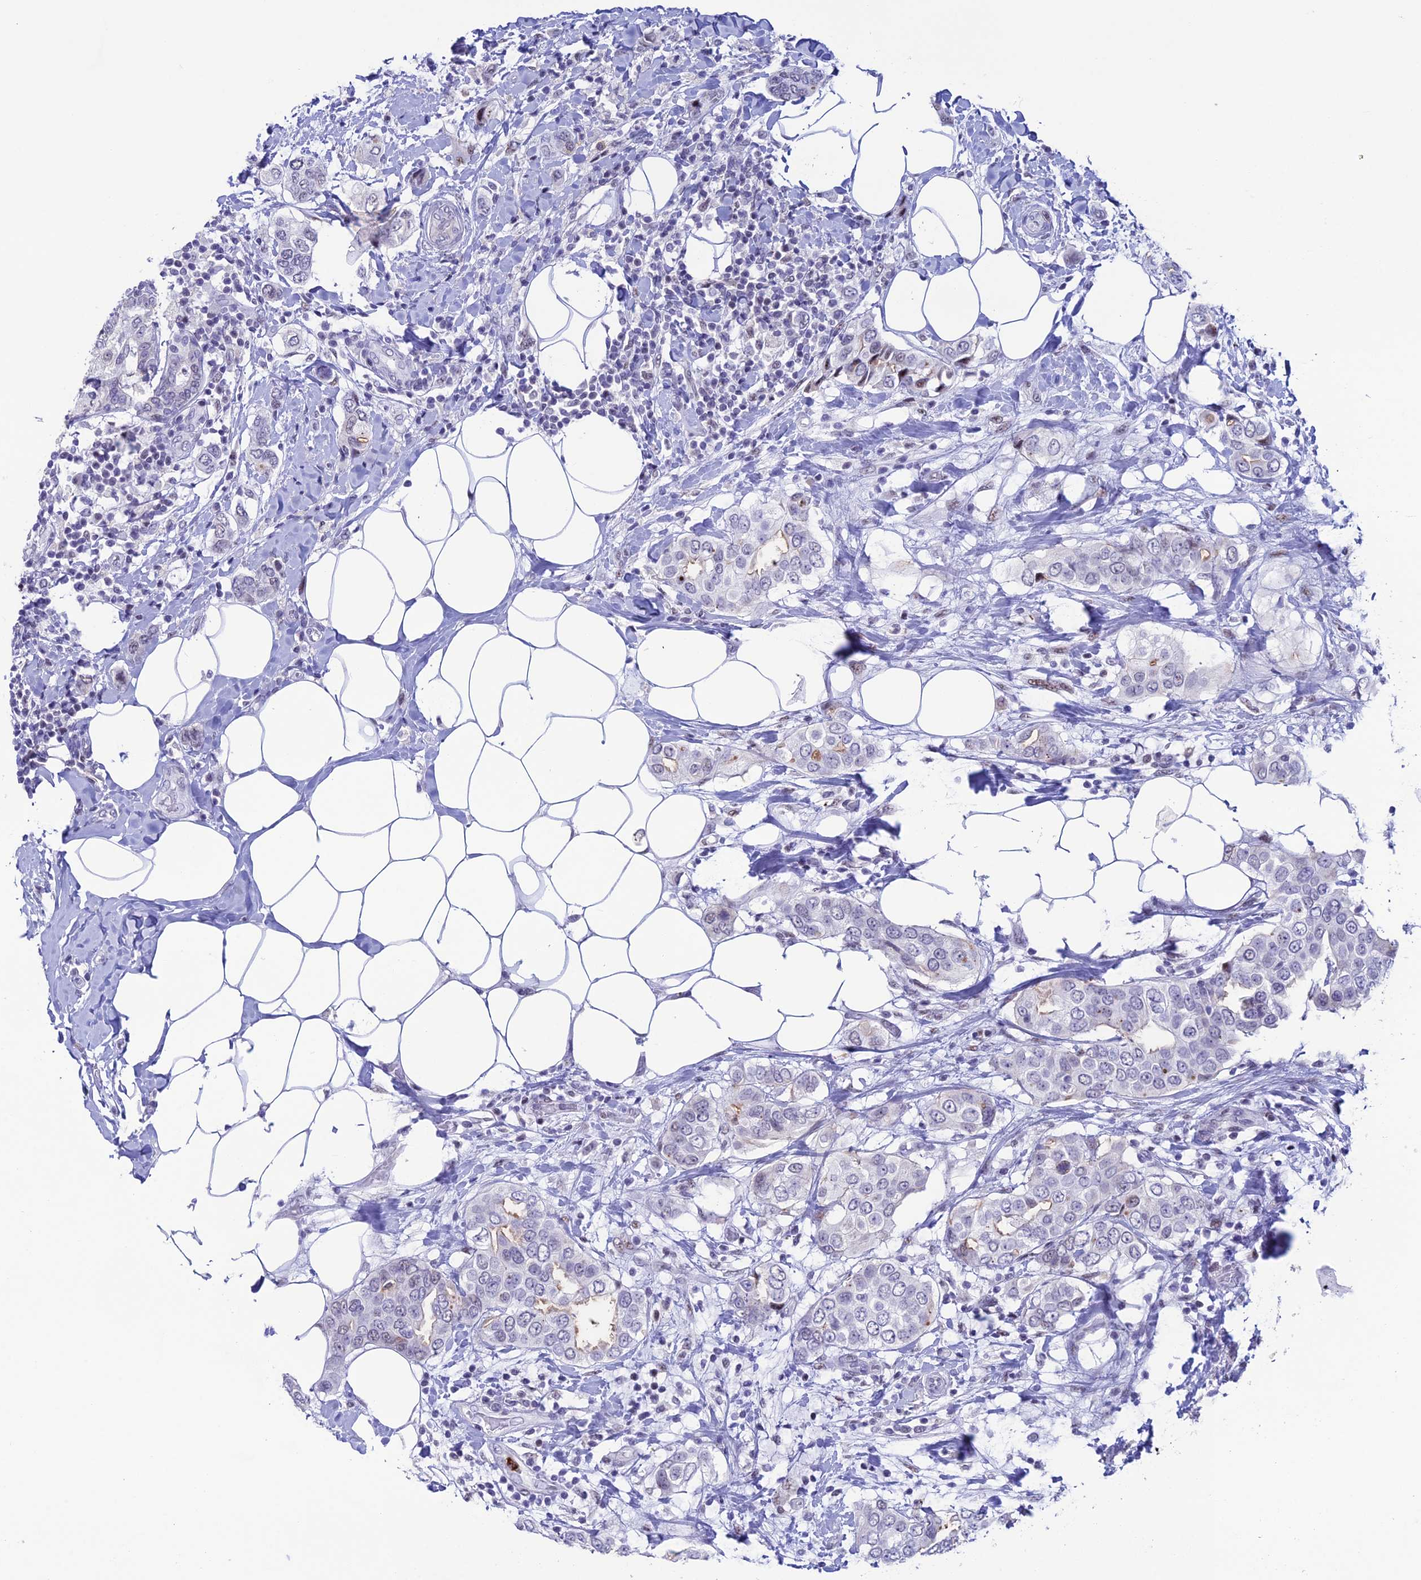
{"staining": {"intensity": "weak", "quantity": "<25%", "location": "cytoplasmic/membranous"}, "tissue": "breast cancer", "cell_type": "Tumor cells", "image_type": "cancer", "snomed": [{"axis": "morphology", "description": "Lobular carcinoma"}, {"axis": "topography", "description": "Breast"}], "caption": "This is a photomicrograph of immunohistochemistry staining of breast lobular carcinoma, which shows no expression in tumor cells.", "gene": "MFSD2B", "patient": {"sex": "female", "age": 51}}